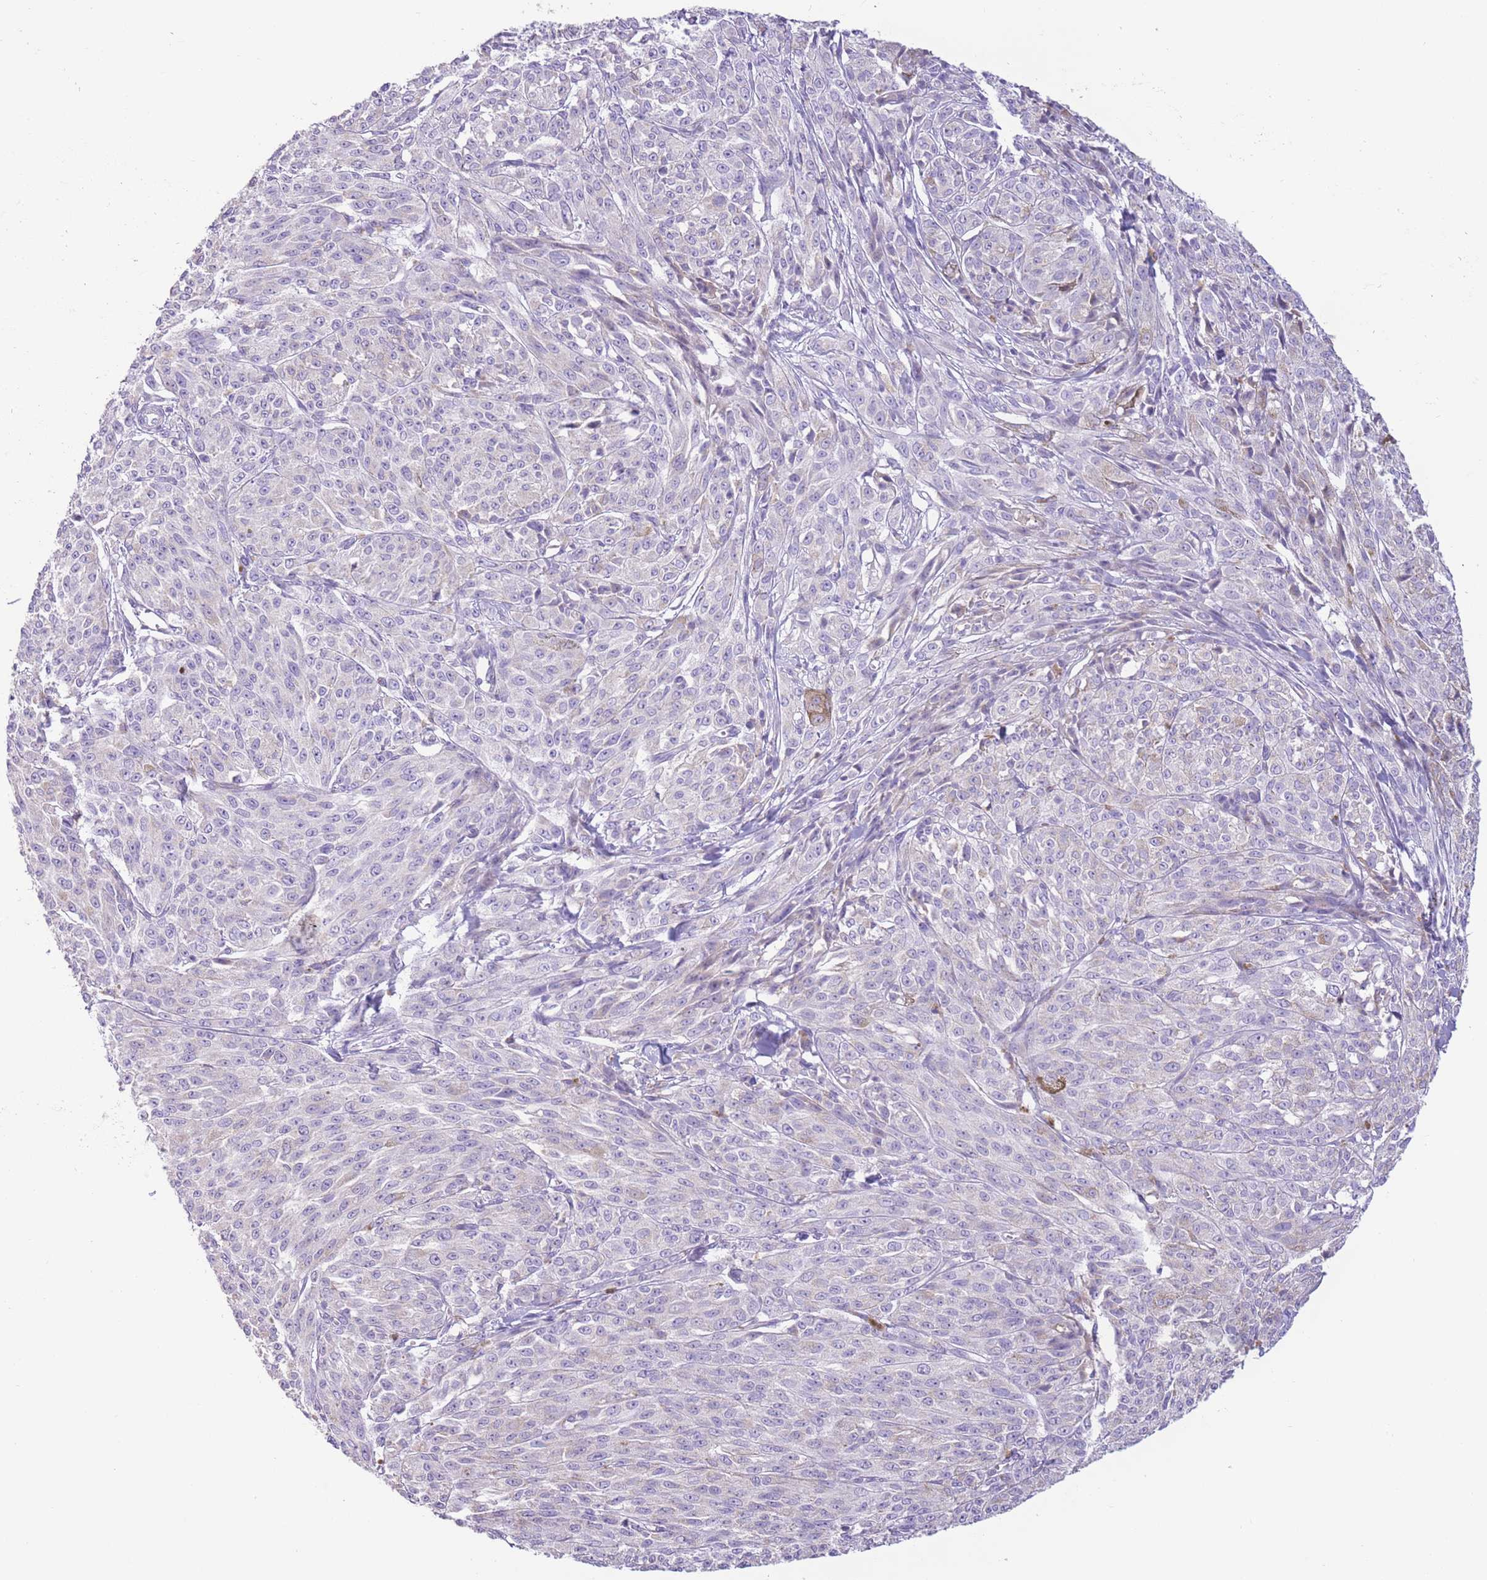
{"staining": {"intensity": "negative", "quantity": "none", "location": "none"}, "tissue": "melanoma", "cell_type": "Tumor cells", "image_type": "cancer", "snomed": [{"axis": "morphology", "description": "Malignant melanoma, NOS"}, {"axis": "topography", "description": "Skin"}], "caption": "Tumor cells show no significant expression in melanoma. The staining is performed using DAB brown chromogen with nuclei counter-stained in using hematoxylin.", "gene": "ZNF697", "patient": {"sex": "female", "age": 52}}